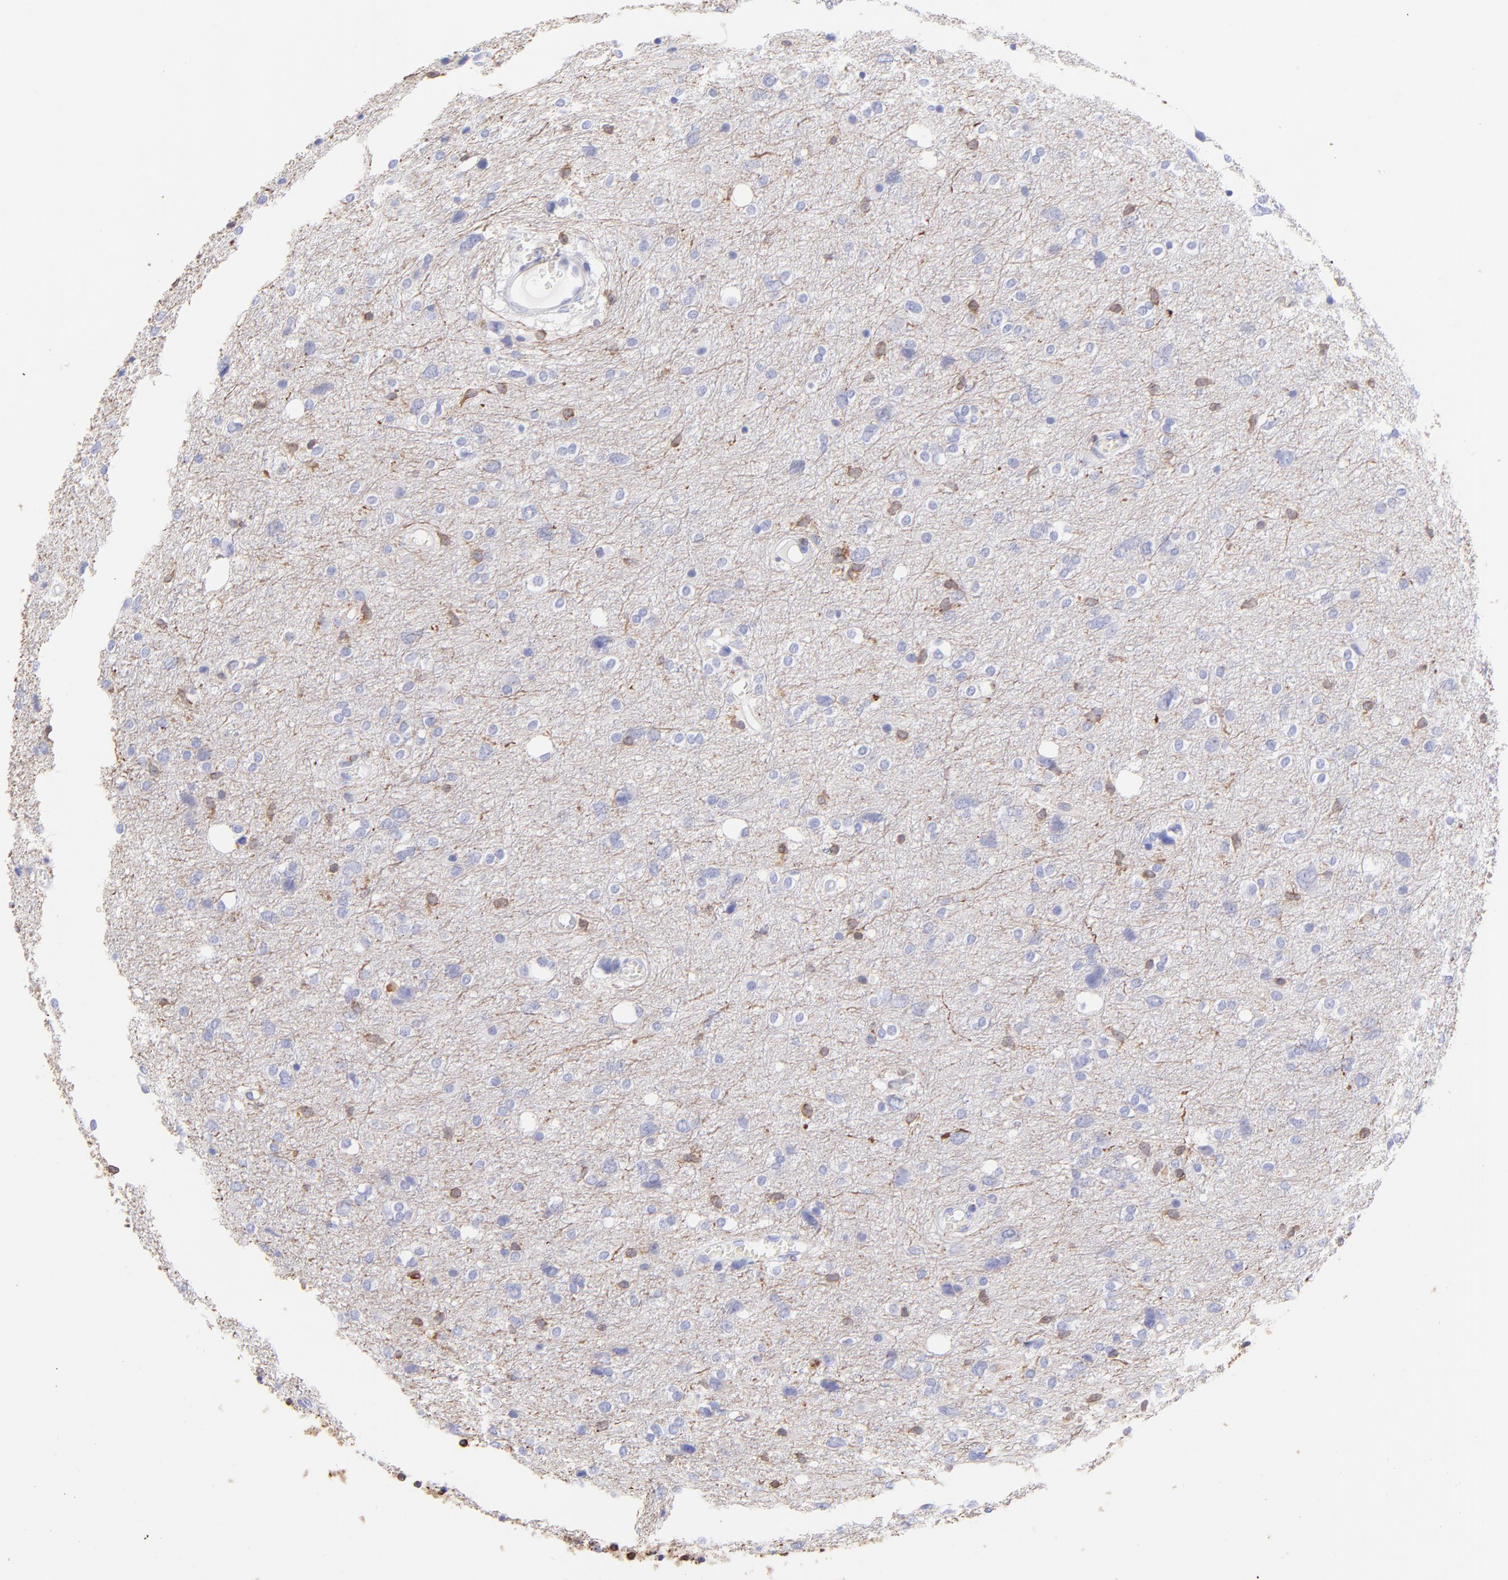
{"staining": {"intensity": "moderate", "quantity": "<25%", "location": "cytoplasmic/membranous"}, "tissue": "glioma", "cell_type": "Tumor cells", "image_type": "cancer", "snomed": [{"axis": "morphology", "description": "Glioma, malignant, High grade"}, {"axis": "topography", "description": "Brain"}], "caption": "Glioma was stained to show a protein in brown. There is low levels of moderate cytoplasmic/membranous staining in approximately <25% of tumor cells.", "gene": "IRAG2", "patient": {"sex": "female", "age": 59}}